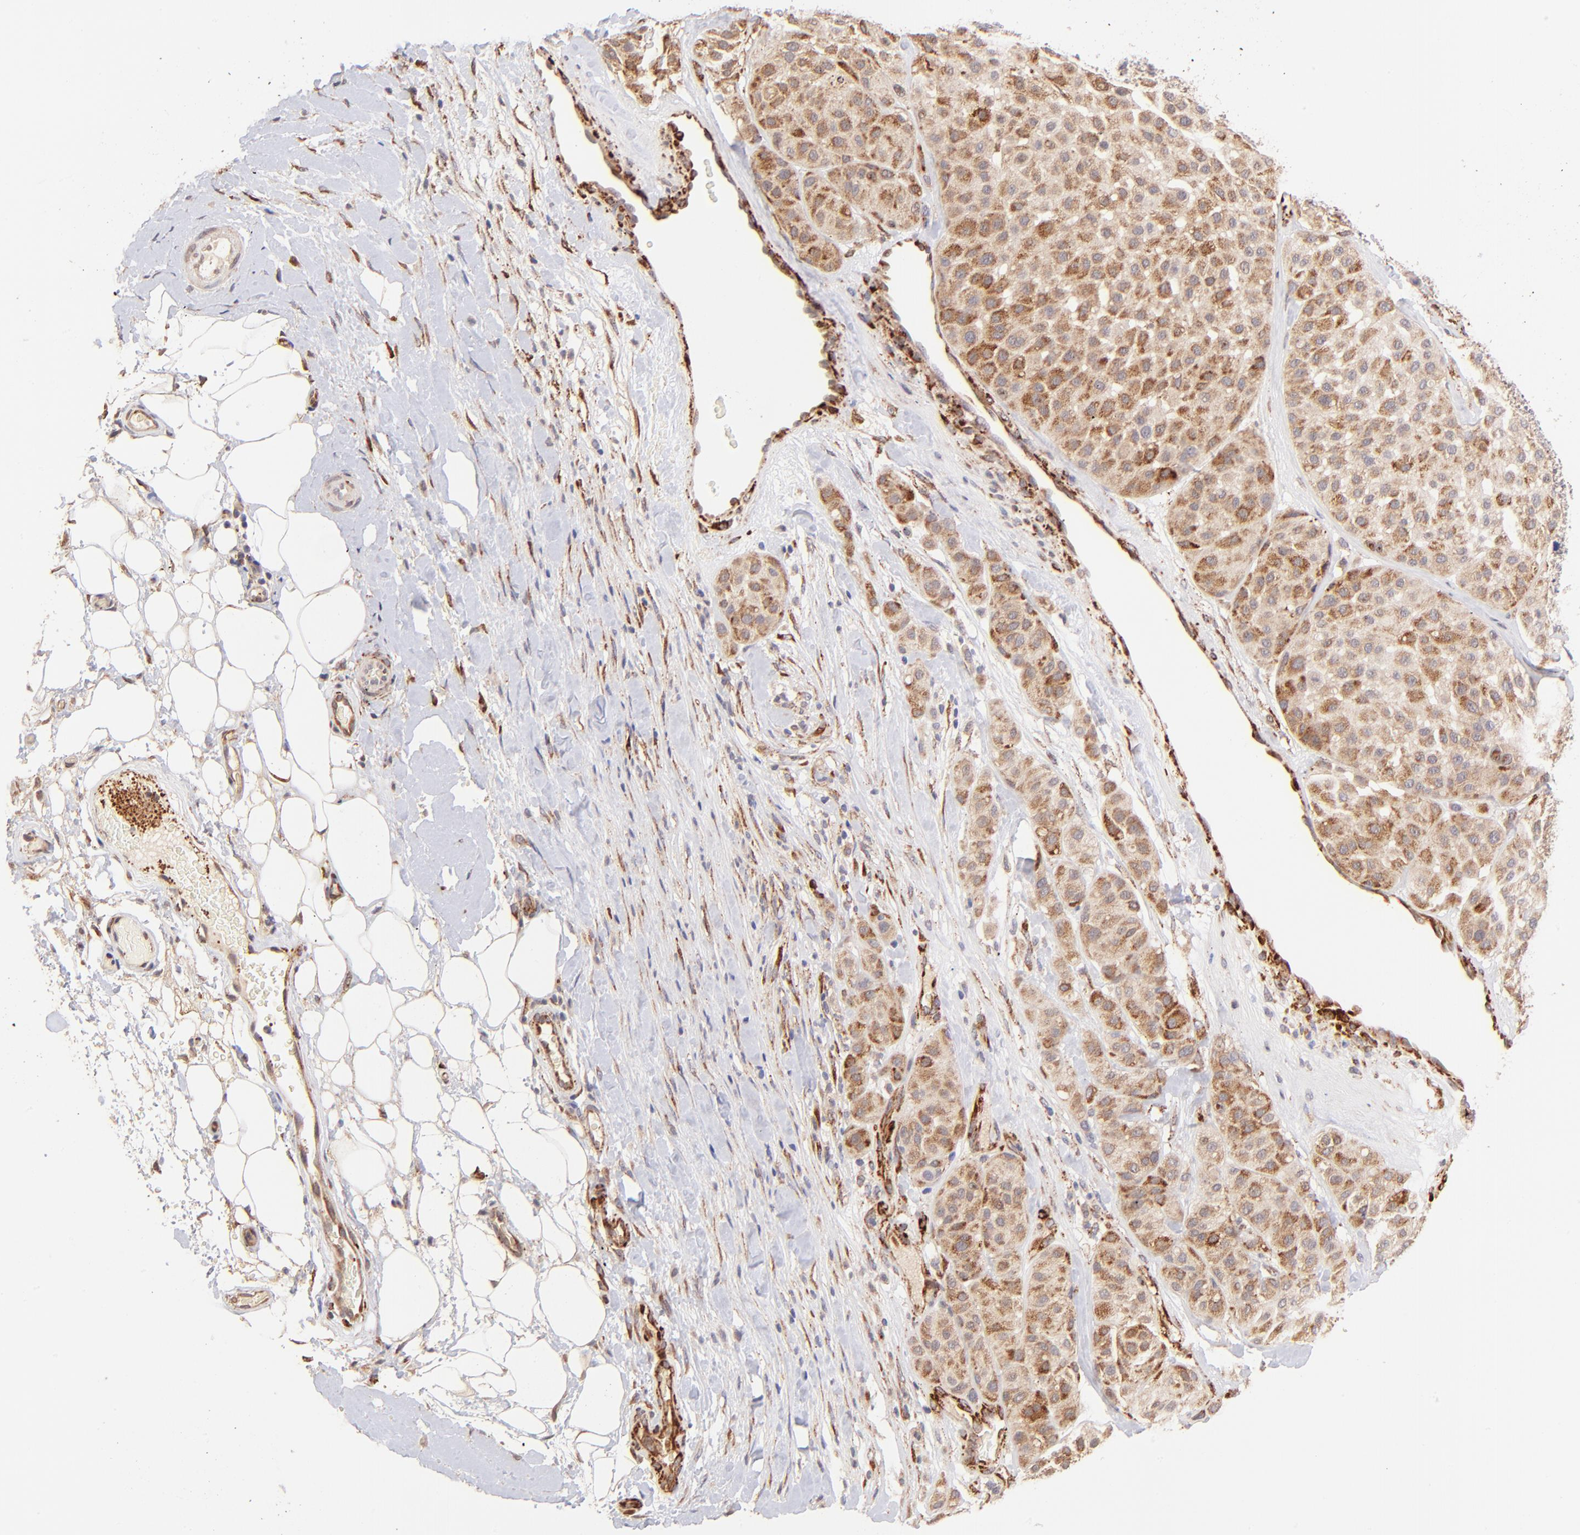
{"staining": {"intensity": "strong", "quantity": ">75%", "location": "cytoplasmic/membranous"}, "tissue": "melanoma", "cell_type": "Tumor cells", "image_type": "cancer", "snomed": [{"axis": "morphology", "description": "Normal tissue, NOS"}, {"axis": "morphology", "description": "Malignant melanoma, Metastatic site"}, {"axis": "topography", "description": "Skin"}], "caption": "The immunohistochemical stain shows strong cytoplasmic/membranous staining in tumor cells of melanoma tissue. The staining was performed using DAB, with brown indicating positive protein expression. Nuclei are stained blue with hematoxylin.", "gene": "SPARC", "patient": {"sex": "male", "age": 41}}